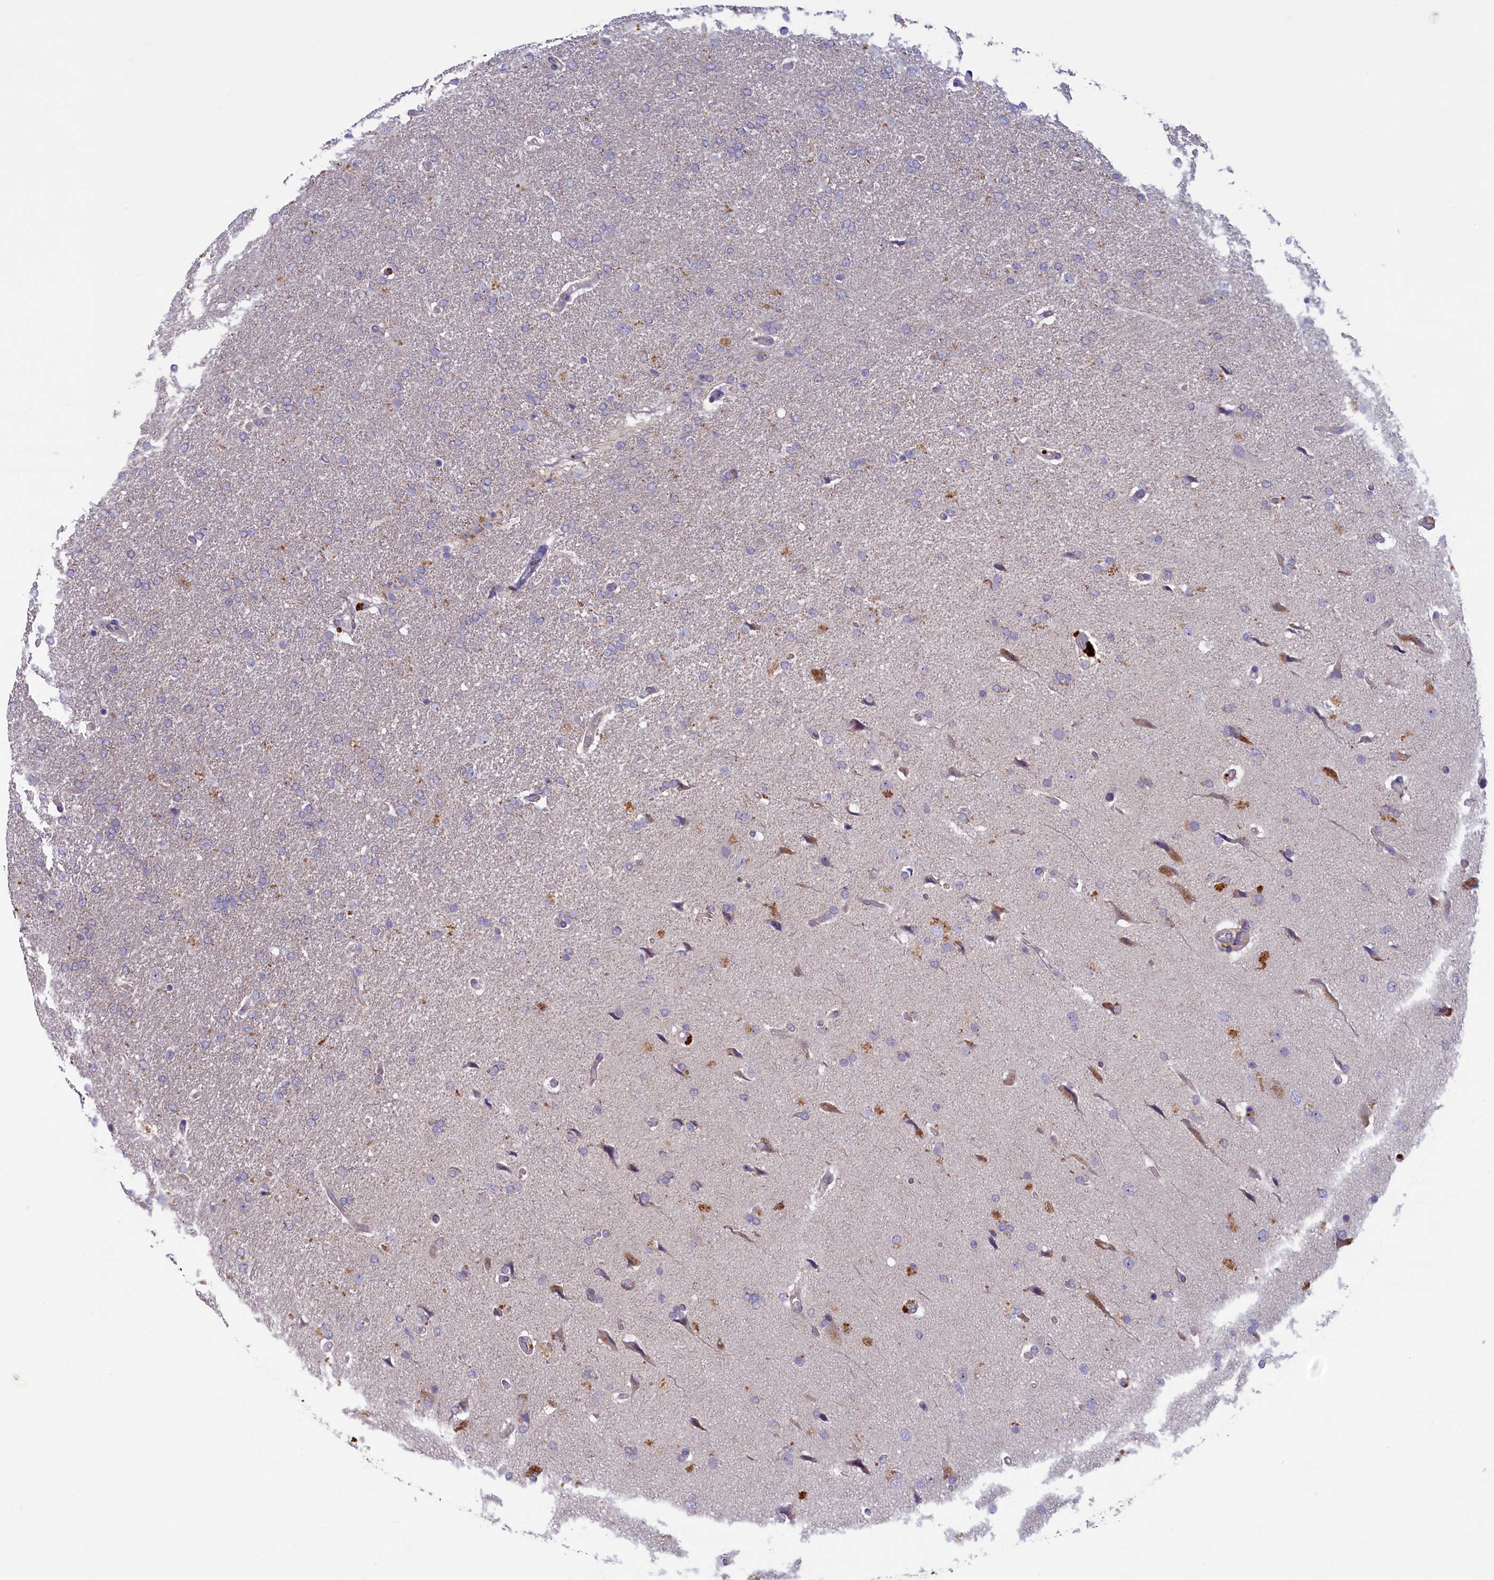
{"staining": {"intensity": "negative", "quantity": "none", "location": "none"}, "tissue": "glioma", "cell_type": "Tumor cells", "image_type": "cancer", "snomed": [{"axis": "morphology", "description": "Glioma, malignant, High grade"}, {"axis": "topography", "description": "Brain"}], "caption": "Immunohistochemistry of malignant glioma (high-grade) exhibits no positivity in tumor cells.", "gene": "PLEKHG6", "patient": {"sex": "male", "age": 72}}